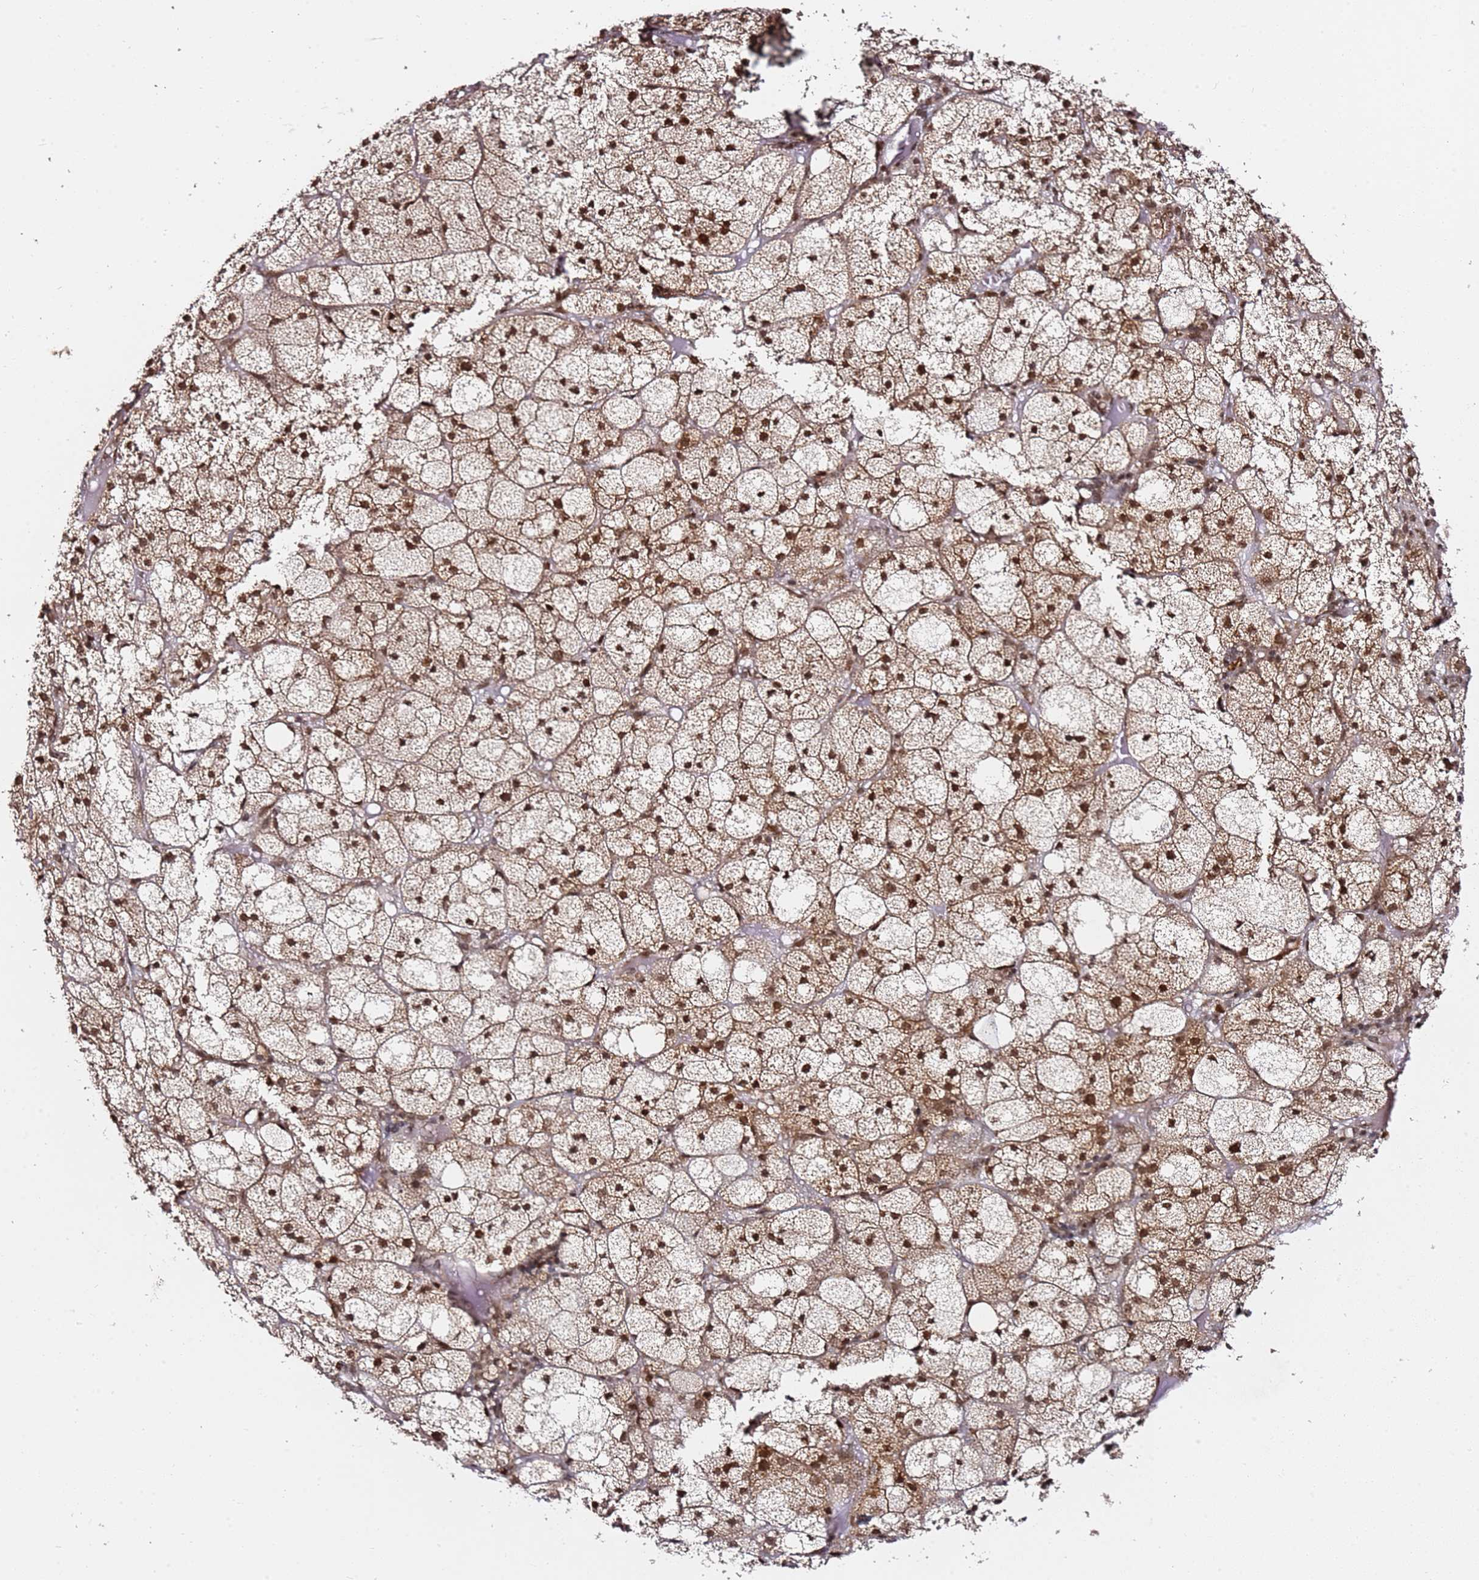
{"staining": {"intensity": "strong", "quantity": ">75%", "location": "cytoplasmic/membranous,nuclear"}, "tissue": "adrenal gland", "cell_type": "Glandular cells", "image_type": "normal", "snomed": [{"axis": "morphology", "description": "Normal tissue, NOS"}, {"axis": "topography", "description": "Adrenal gland"}], "caption": "DAB immunohistochemical staining of normal human adrenal gland shows strong cytoplasmic/membranous,nuclear protein staining in approximately >75% of glandular cells.", "gene": "TP53AIP1", "patient": {"sex": "female", "age": 61}}